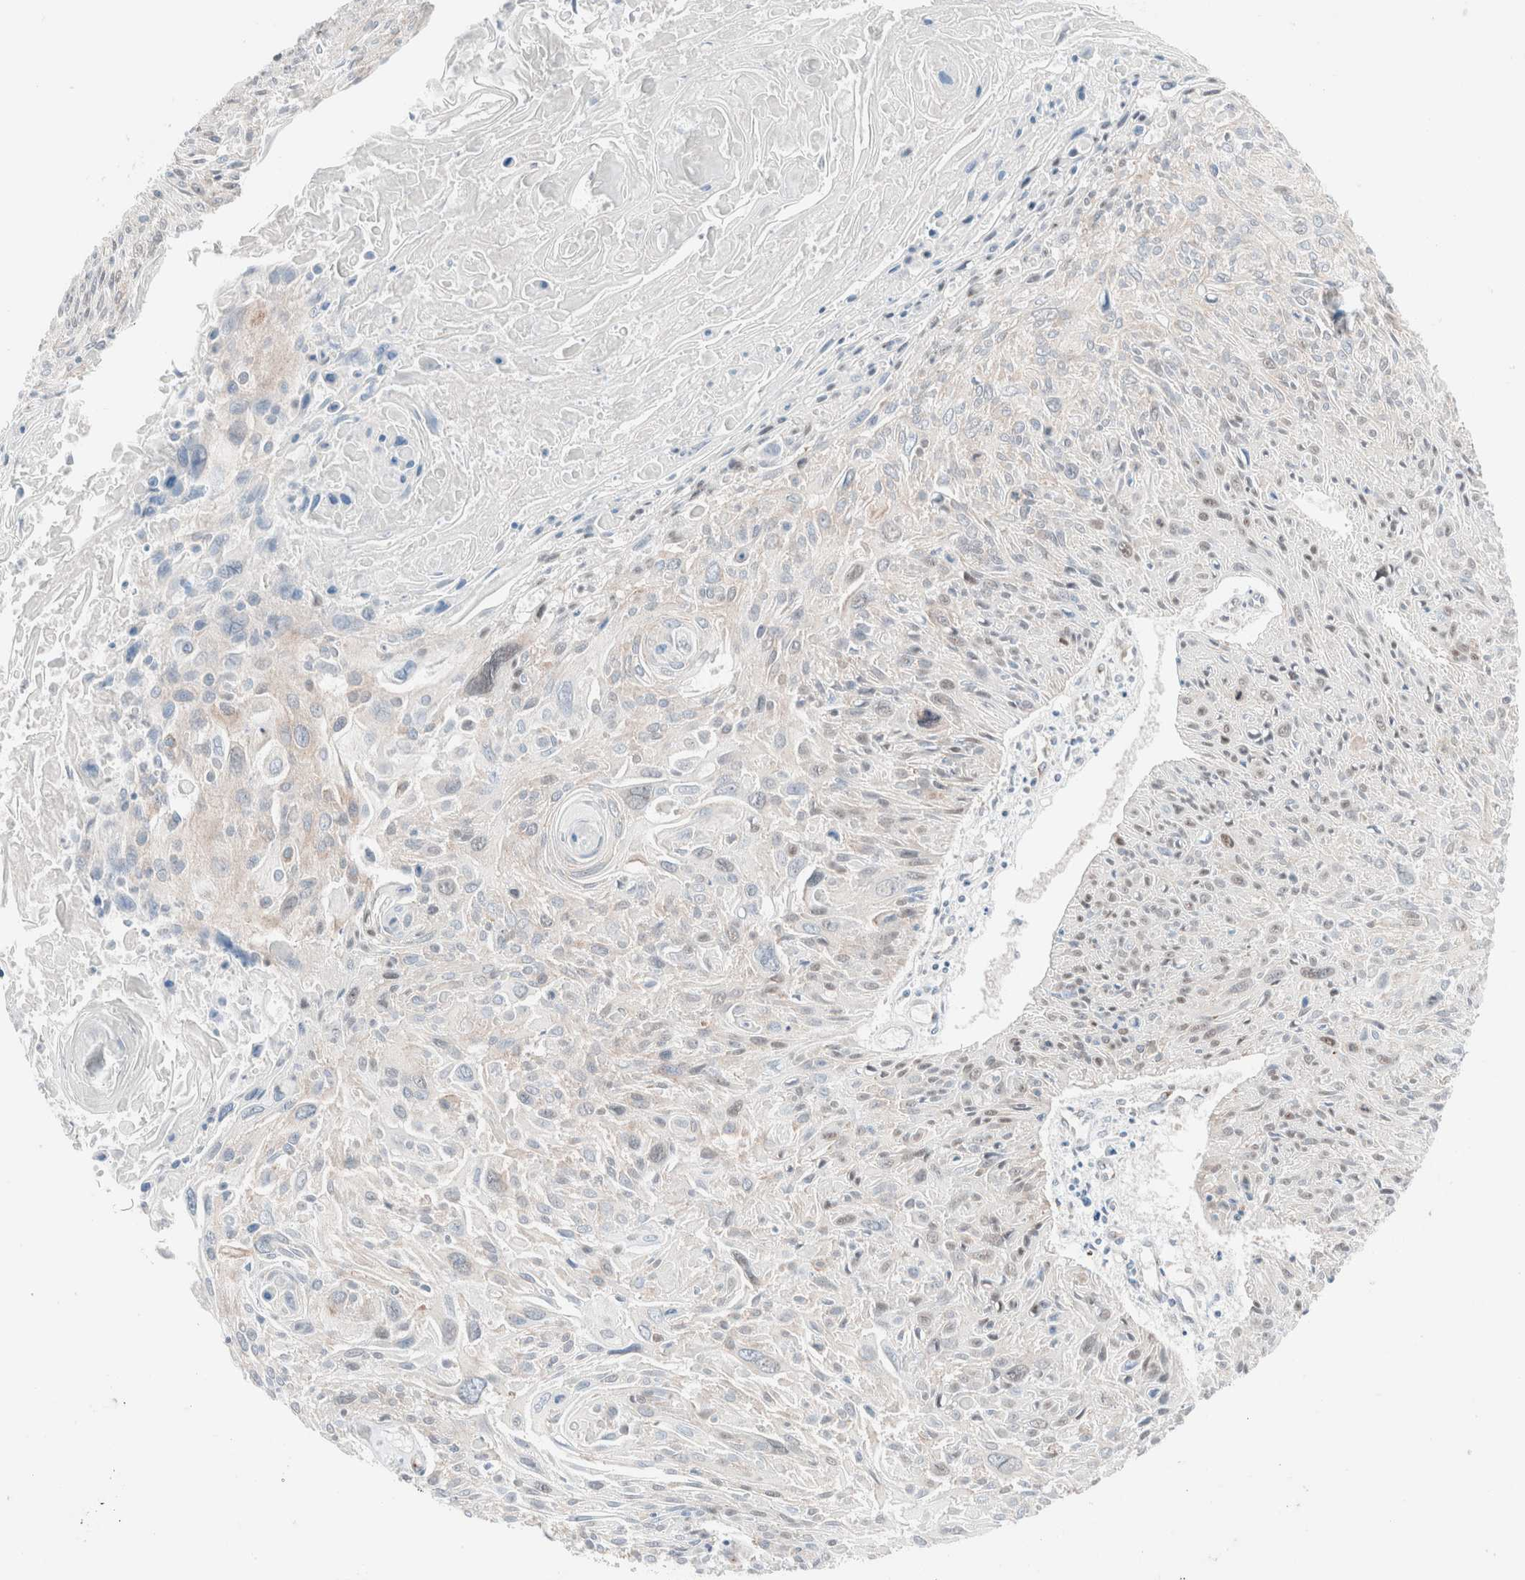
{"staining": {"intensity": "weak", "quantity": "<25%", "location": "nuclear"}, "tissue": "cervical cancer", "cell_type": "Tumor cells", "image_type": "cancer", "snomed": [{"axis": "morphology", "description": "Squamous cell carcinoma, NOS"}, {"axis": "topography", "description": "Cervix"}], "caption": "Photomicrograph shows no significant protein staining in tumor cells of cervical cancer (squamous cell carcinoma).", "gene": "CASC3", "patient": {"sex": "female", "age": 51}}